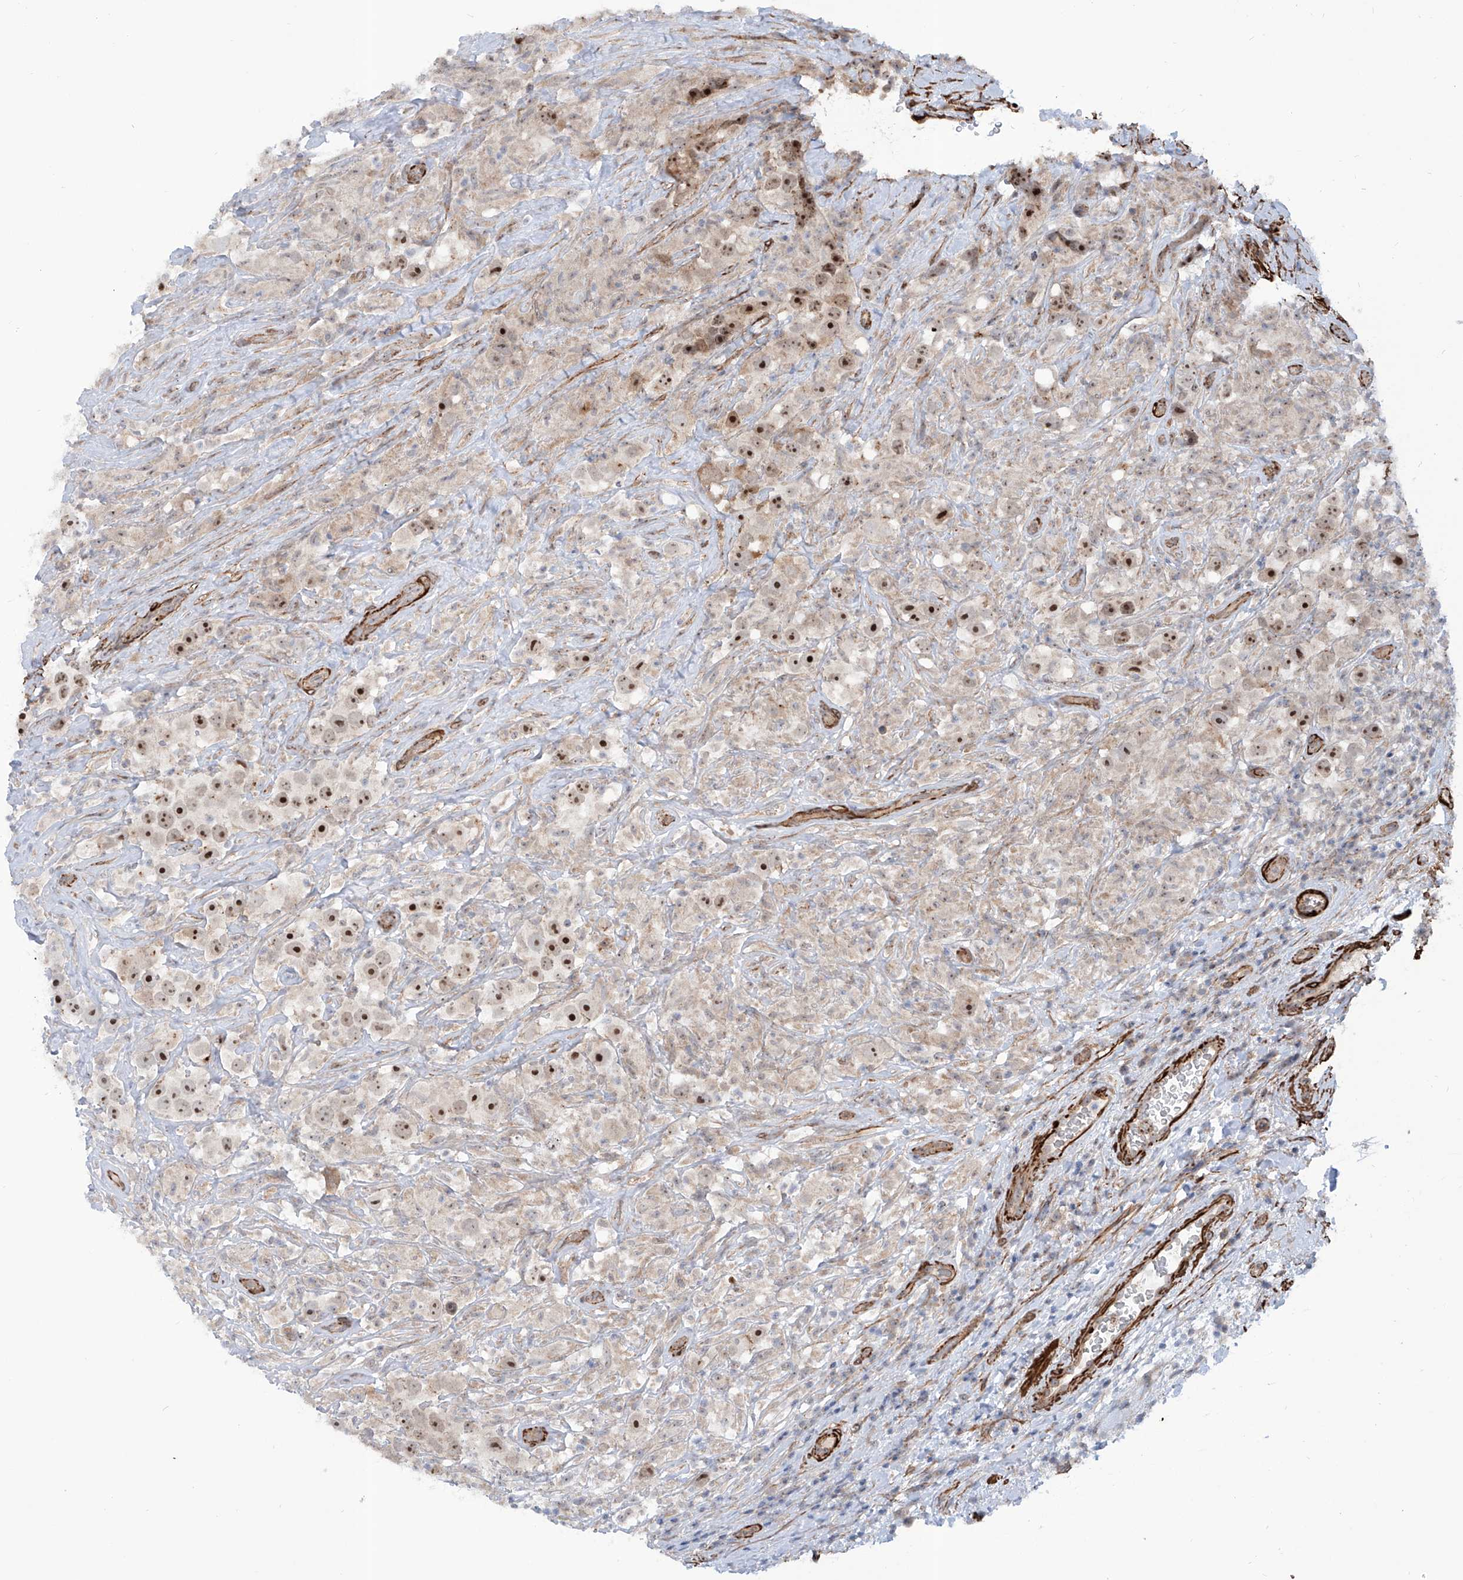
{"staining": {"intensity": "strong", "quantity": ">75%", "location": "nuclear"}, "tissue": "testis cancer", "cell_type": "Tumor cells", "image_type": "cancer", "snomed": [{"axis": "morphology", "description": "Seminoma, NOS"}, {"axis": "topography", "description": "Testis"}], "caption": "Immunohistochemistry (IHC) photomicrograph of neoplastic tissue: seminoma (testis) stained using IHC displays high levels of strong protein expression localized specifically in the nuclear of tumor cells, appearing as a nuclear brown color.", "gene": "ZNF490", "patient": {"sex": "male", "age": 49}}